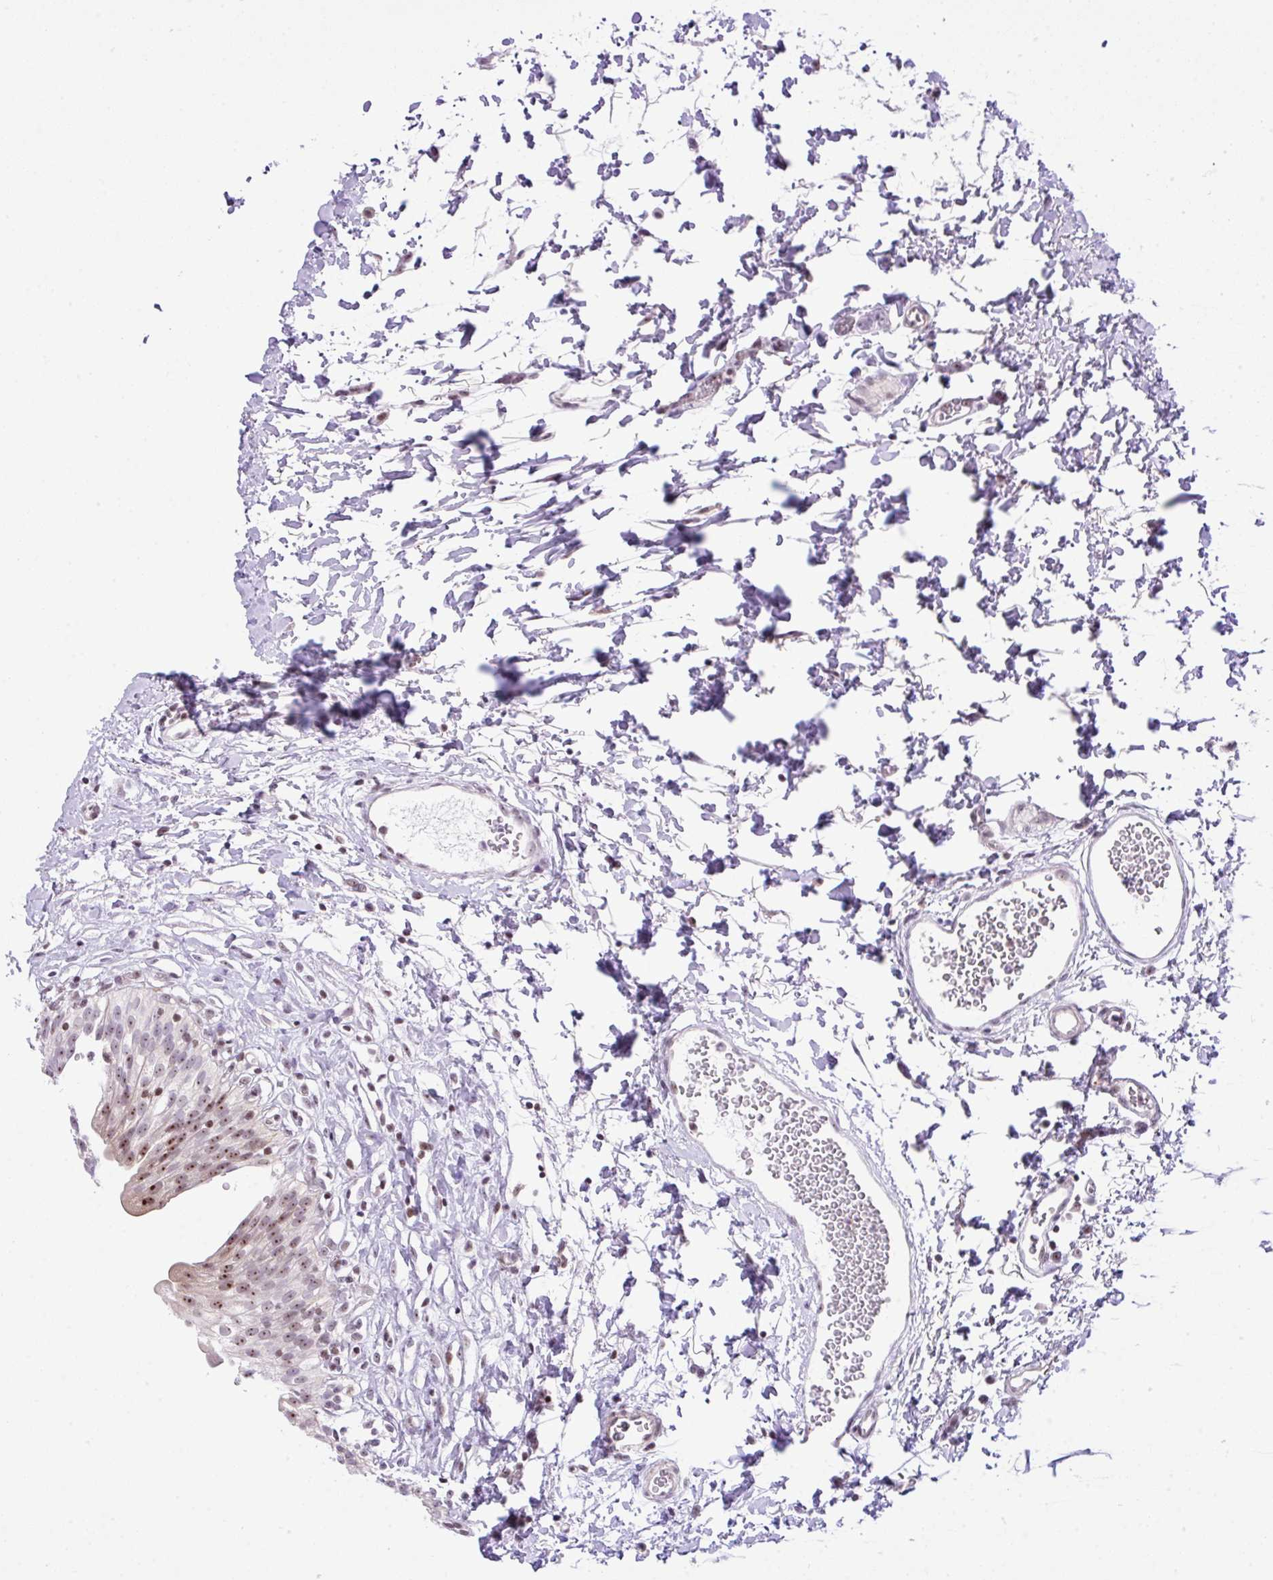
{"staining": {"intensity": "moderate", "quantity": ">75%", "location": "nuclear"}, "tissue": "urinary bladder", "cell_type": "Urothelial cells", "image_type": "normal", "snomed": [{"axis": "morphology", "description": "Normal tissue, NOS"}, {"axis": "topography", "description": "Urinary bladder"}], "caption": "An image of human urinary bladder stained for a protein exhibits moderate nuclear brown staining in urothelial cells.", "gene": "CCDC137", "patient": {"sex": "male", "age": 51}}